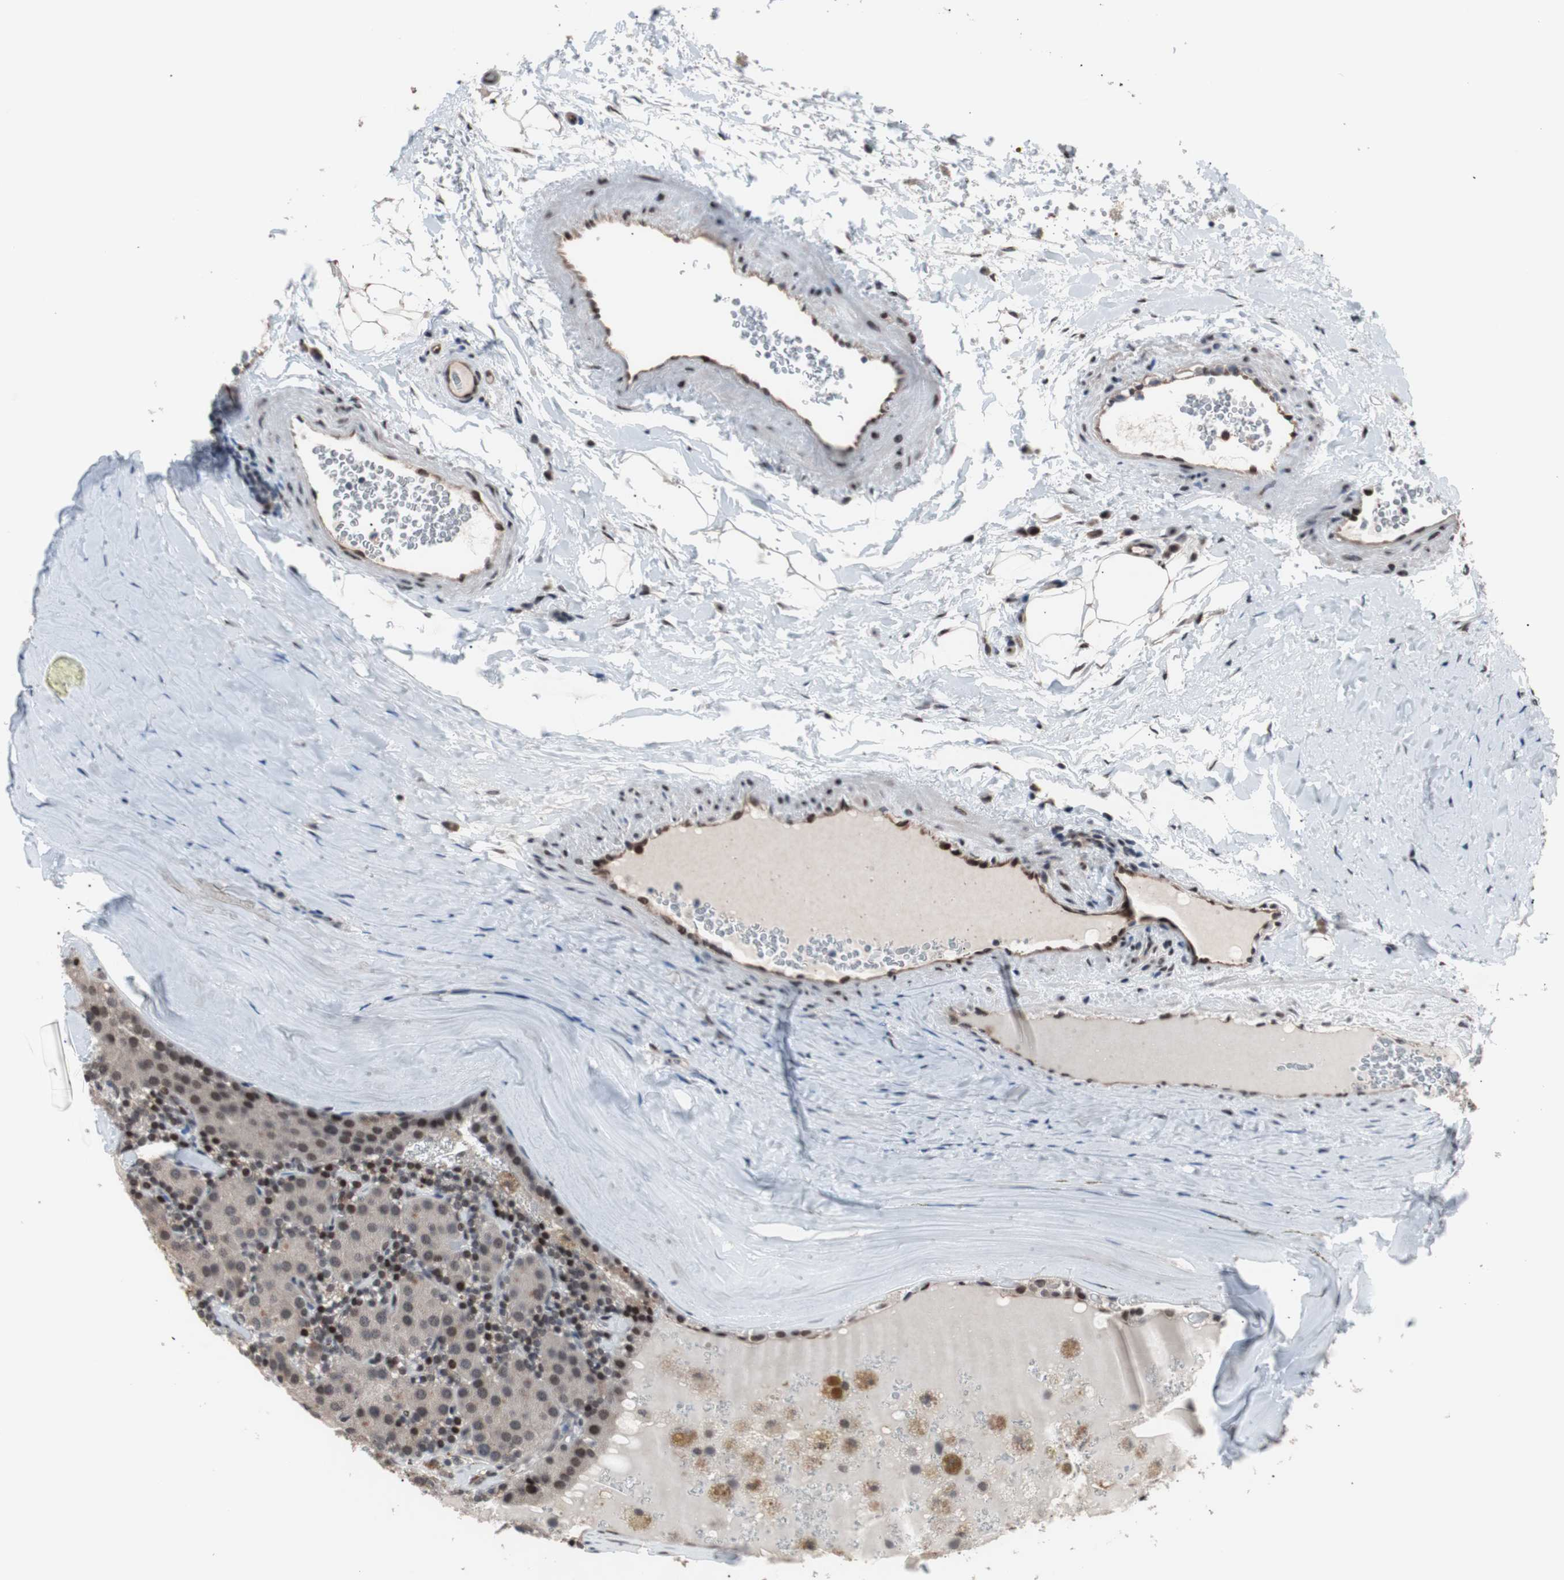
{"staining": {"intensity": "moderate", "quantity": "25%-75%", "location": "cytoplasmic/membranous,nuclear"}, "tissue": "parathyroid gland", "cell_type": "Glandular cells", "image_type": "normal", "snomed": [{"axis": "morphology", "description": "Normal tissue, NOS"}, {"axis": "morphology", "description": "Adenoma, NOS"}, {"axis": "topography", "description": "Parathyroid gland"}], "caption": "Protein staining demonstrates moderate cytoplasmic/membranous,nuclear positivity in about 25%-75% of glandular cells in unremarkable parathyroid gland. (Stains: DAB (3,3'-diaminobenzidine) in brown, nuclei in blue, Microscopy: brightfield microscopy at high magnification).", "gene": "POGZ", "patient": {"sex": "female", "age": 86}}